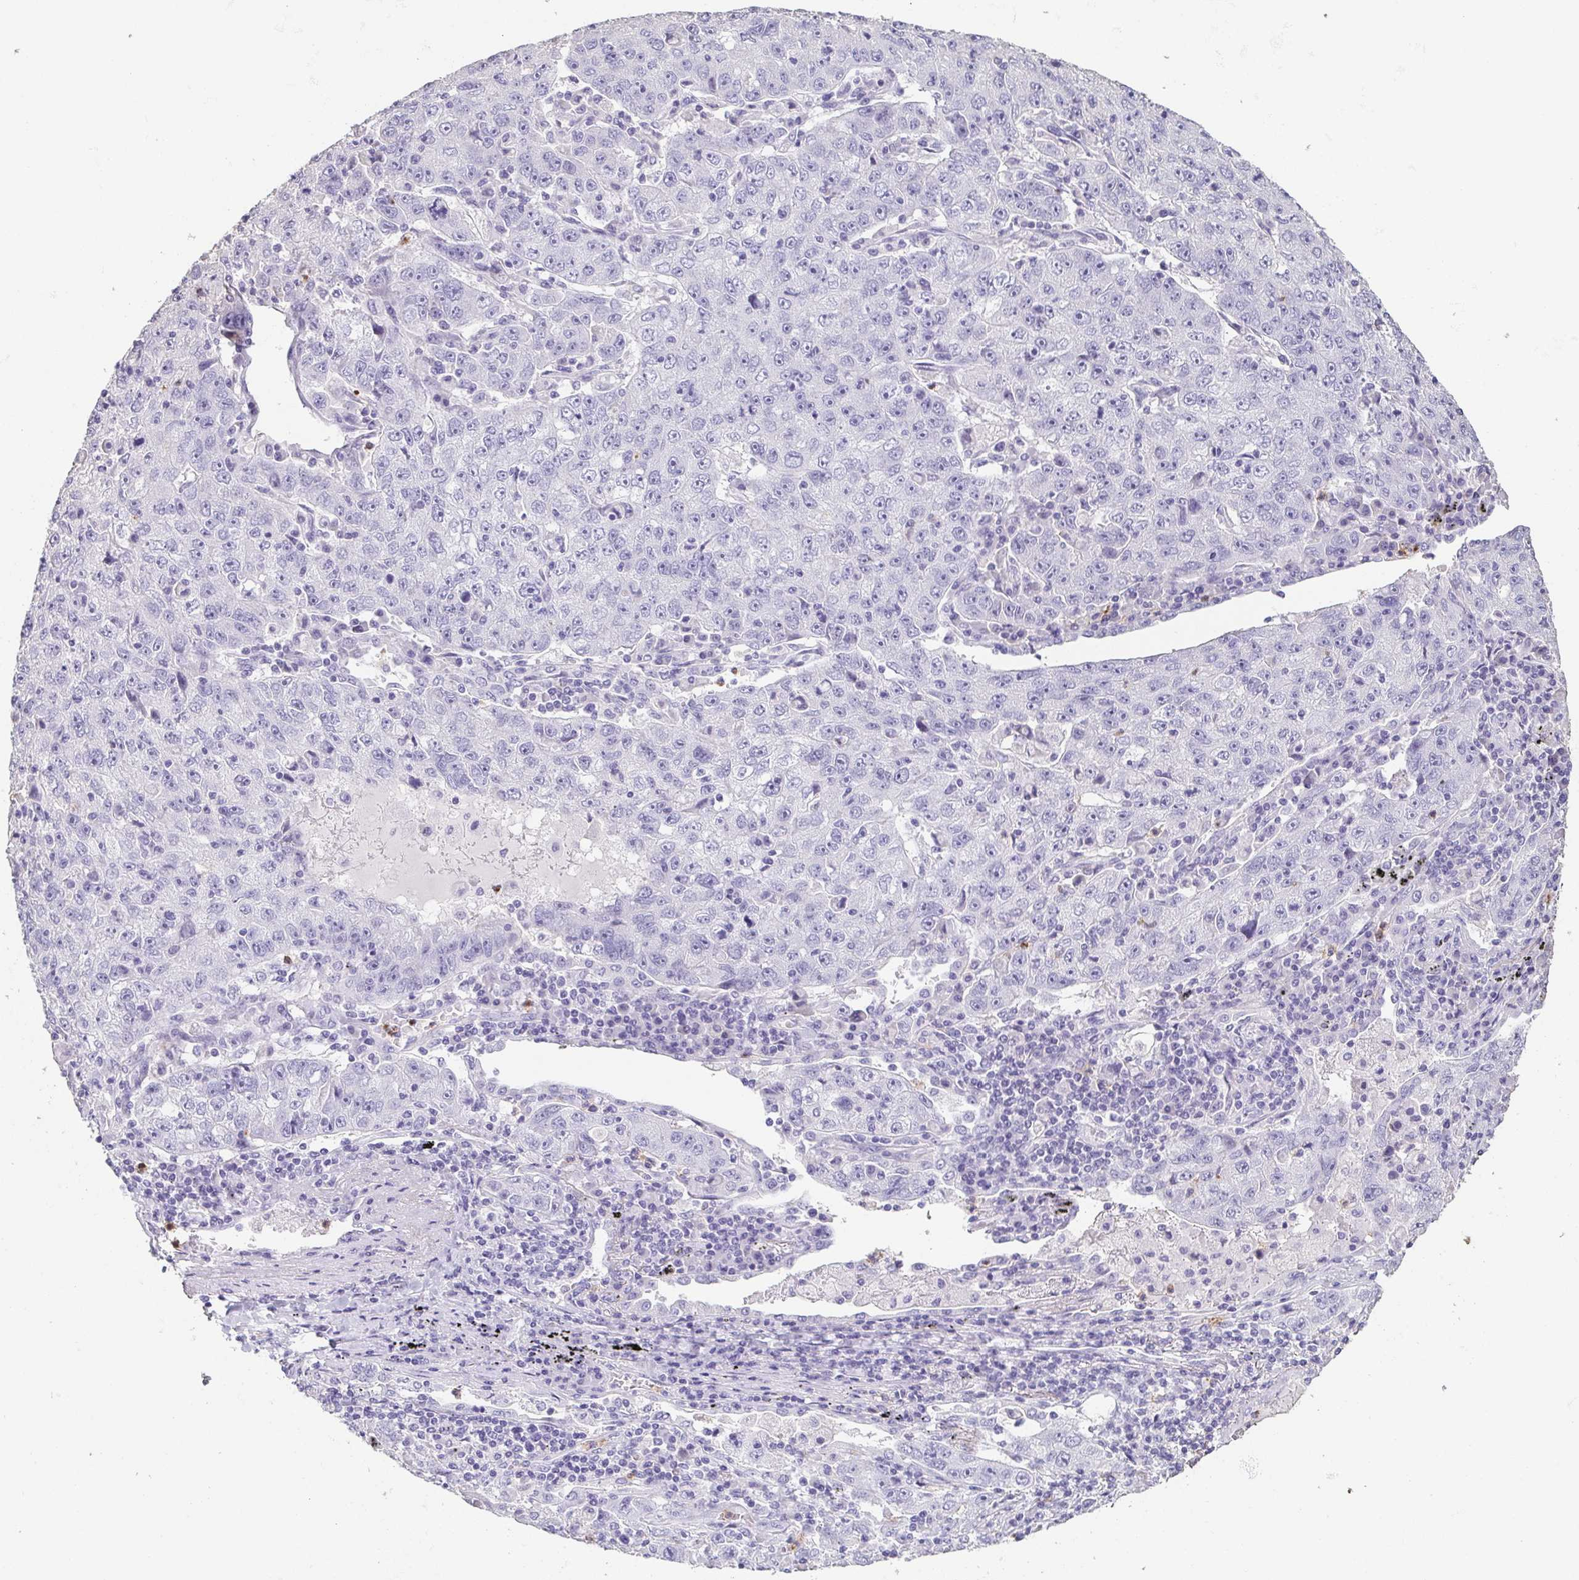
{"staining": {"intensity": "negative", "quantity": "none", "location": "none"}, "tissue": "lung cancer", "cell_type": "Tumor cells", "image_type": "cancer", "snomed": [{"axis": "morphology", "description": "Normal morphology"}, {"axis": "morphology", "description": "Adenocarcinoma, NOS"}, {"axis": "topography", "description": "Lymph node"}, {"axis": "topography", "description": "Lung"}], "caption": "Lung cancer (adenocarcinoma) was stained to show a protein in brown. There is no significant staining in tumor cells. (Brightfield microscopy of DAB (3,3'-diaminobenzidine) IHC at high magnification).", "gene": "BPIFA2", "patient": {"sex": "female", "age": 57}}